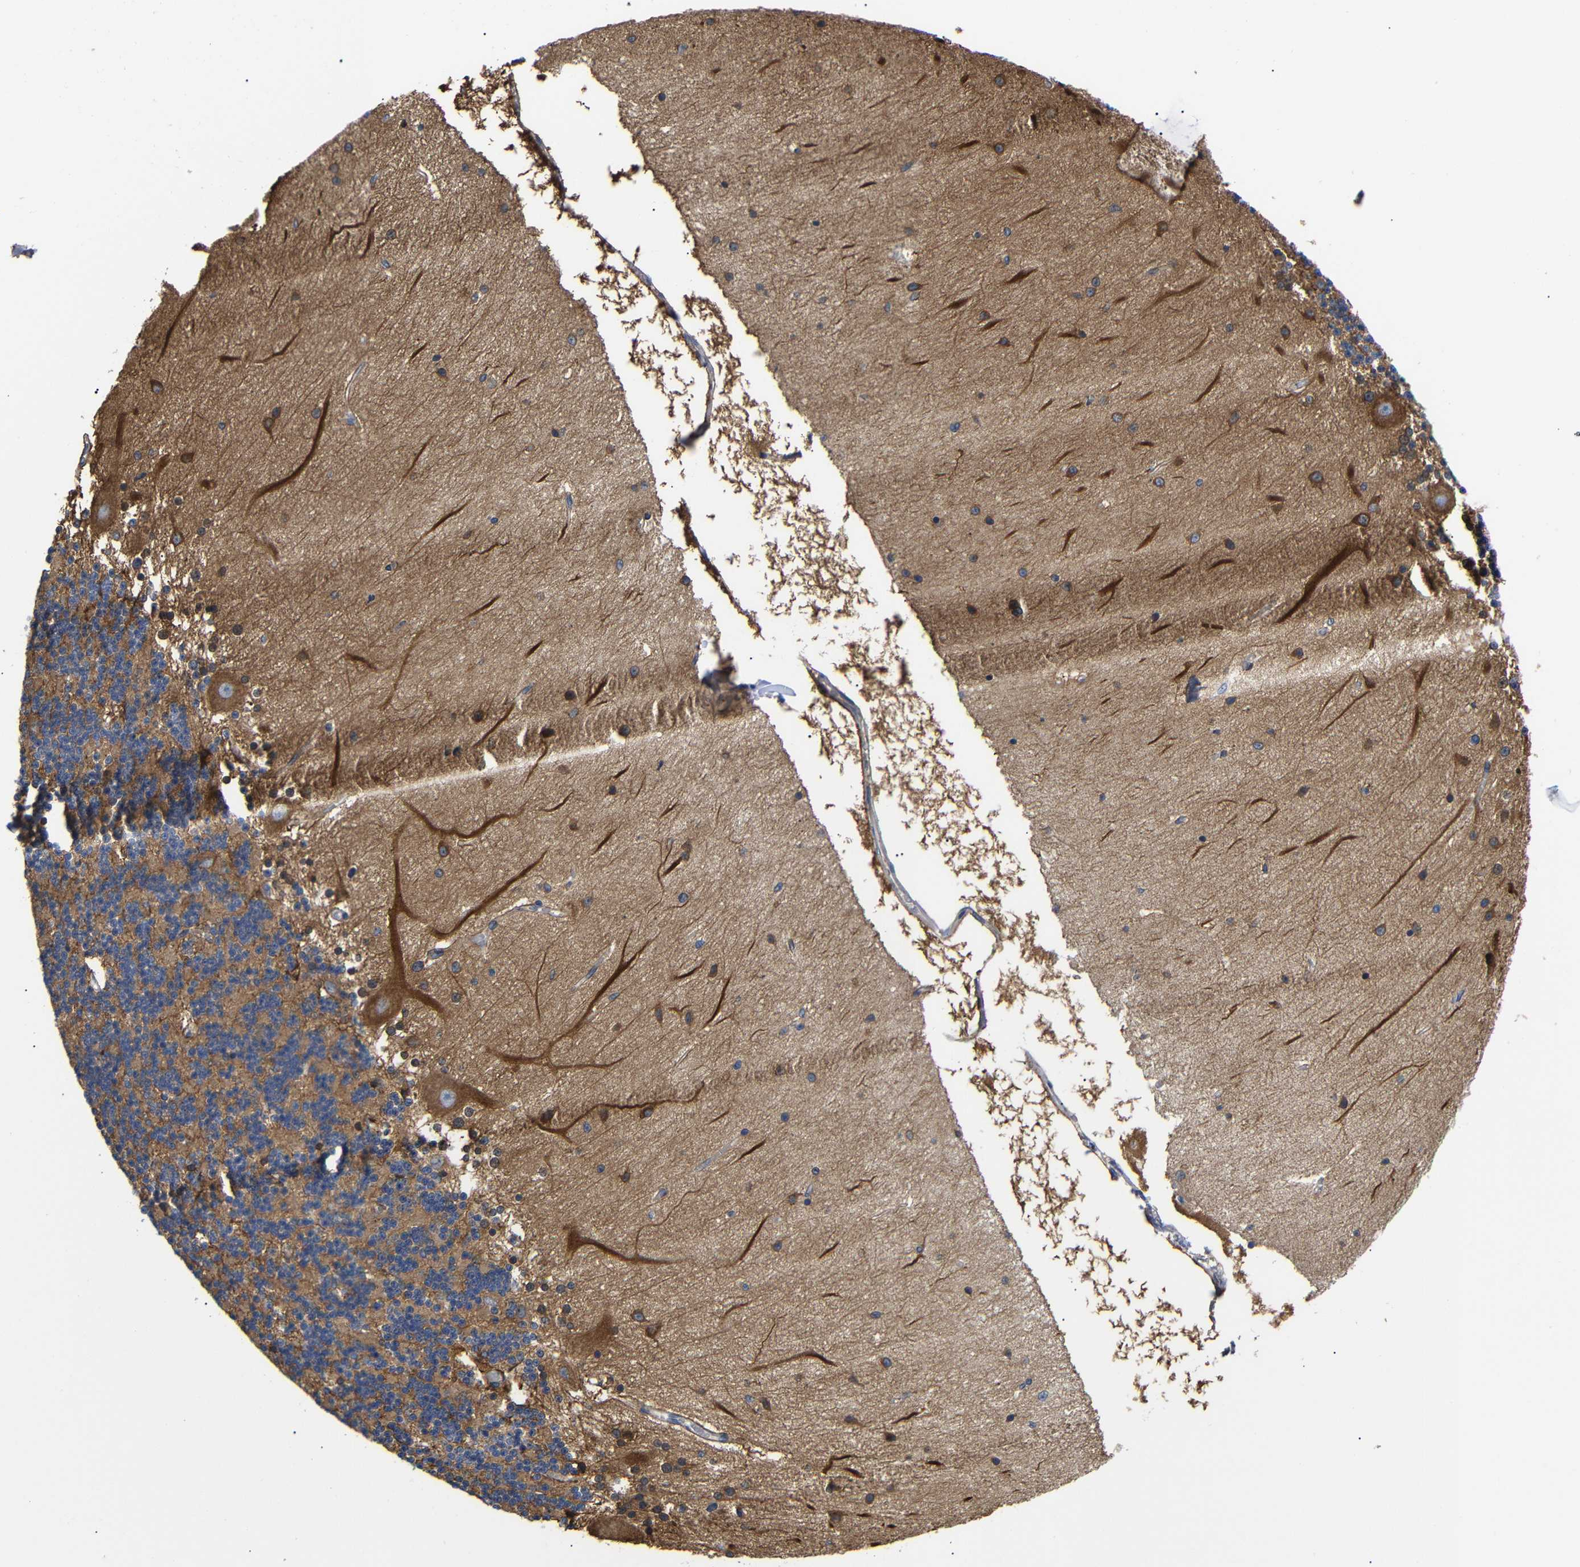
{"staining": {"intensity": "moderate", "quantity": ">75%", "location": "cytoplasmic/membranous"}, "tissue": "cerebellum", "cell_type": "Cells in granular layer", "image_type": "normal", "snomed": [{"axis": "morphology", "description": "Normal tissue, NOS"}, {"axis": "topography", "description": "Cerebellum"}], "caption": "The image reveals a brown stain indicating the presence of a protein in the cytoplasmic/membranous of cells in granular layer in cerebellum.", "gene": "LRRCC1", "patient": {"sex": "female", "age": 54}}